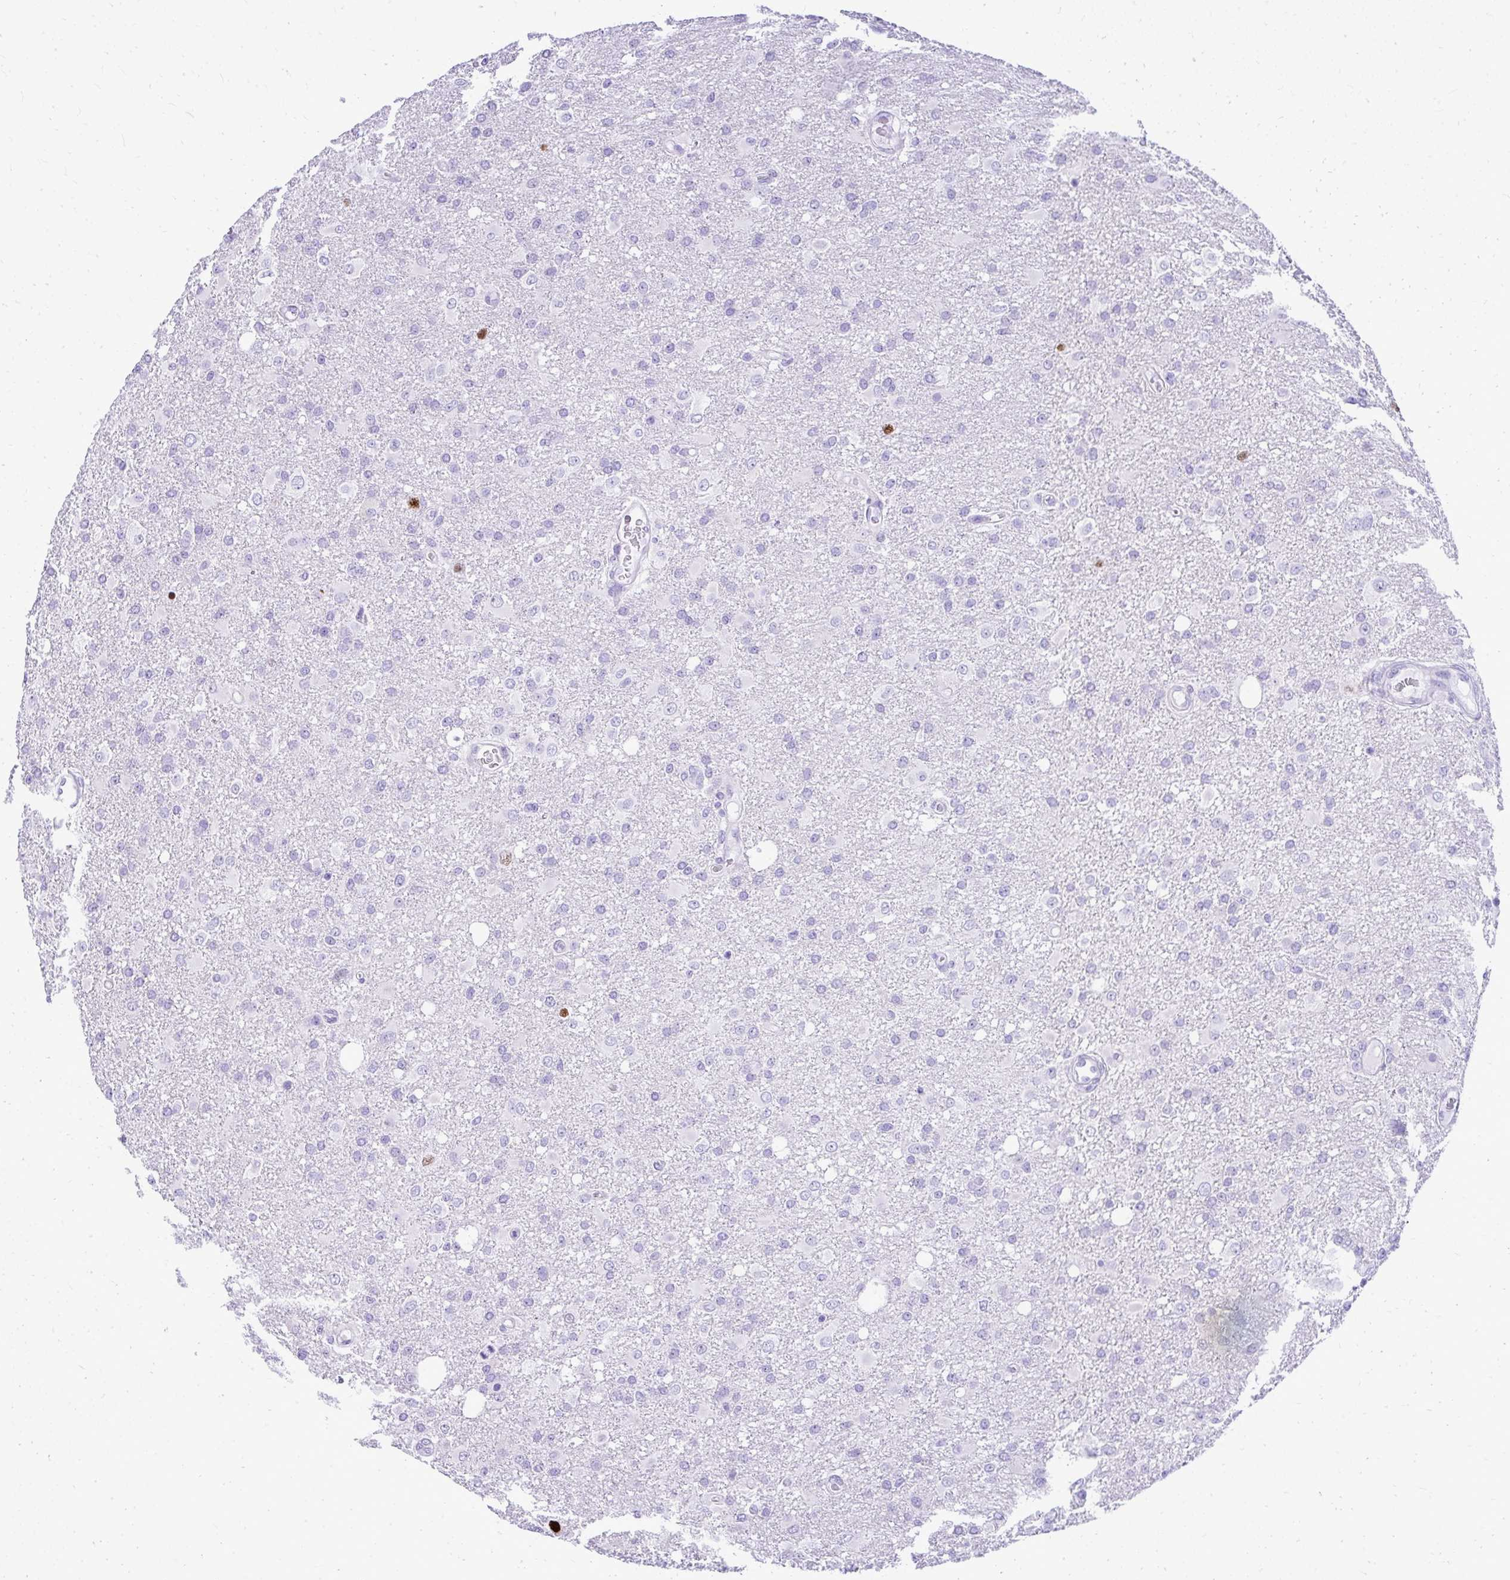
{"staining": {"intensity": "negative", "quantity": "none", "location": "none"}, "tissue": "glioma", "cell_type": "Tumor cells", "image_type": "cancer", "snomed": [{"axis": "morphology", "description": "Glioma, malignant, High grade"}, {"axis": "topography", "description": "Brain"}], "caption": "Tumor cells are negative for protein expression in human glioma. Brightfield microscopy of immunohistochemistry (IHC) stained with DAB (3,3'-diaminobenzidine) (brown) and hematoxylin (blue), captured at high magnification.", "gene": "RALYL", "patient": {"sex": "male", "age": 53}}